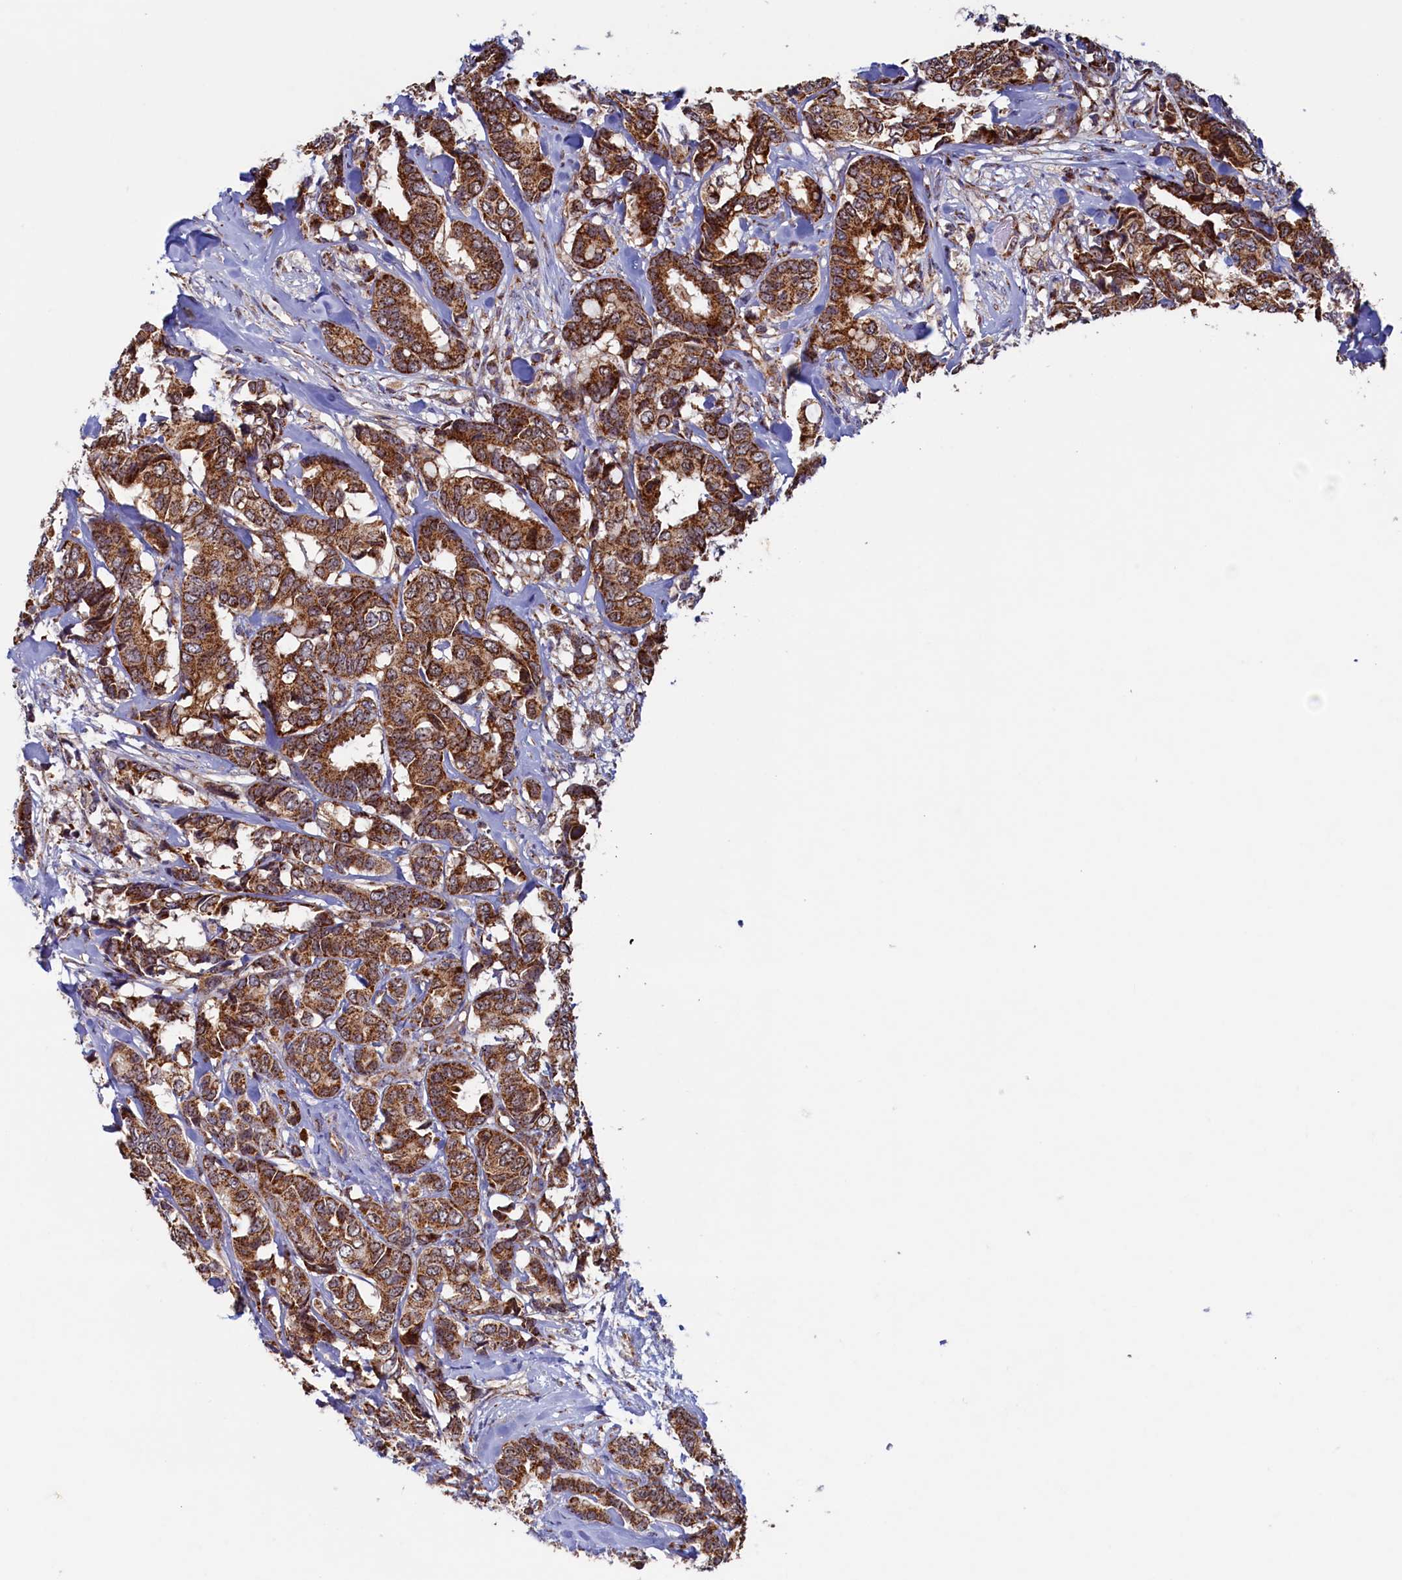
{"staining": {"intensity": "strong", "quantity": ">75%", "location": "cytoplasmic/membranous"}, "tissue": "breast cancer", "cell_type": "Tumor cells", "image_type": "cancer", "snomed": [{"axis": "morphology", "description": "Duct carcinoma"}, {"axis": "topography", "description": "Breast"}], "caption": "Protein staining of intraductal carcinoma (breast) tissue exhibits strong cytoplasmic/membranous positivity in approximately >75% of tumor cells.", "gene": "UBE3B", "patient": {"sex": "female", "age": 87}}